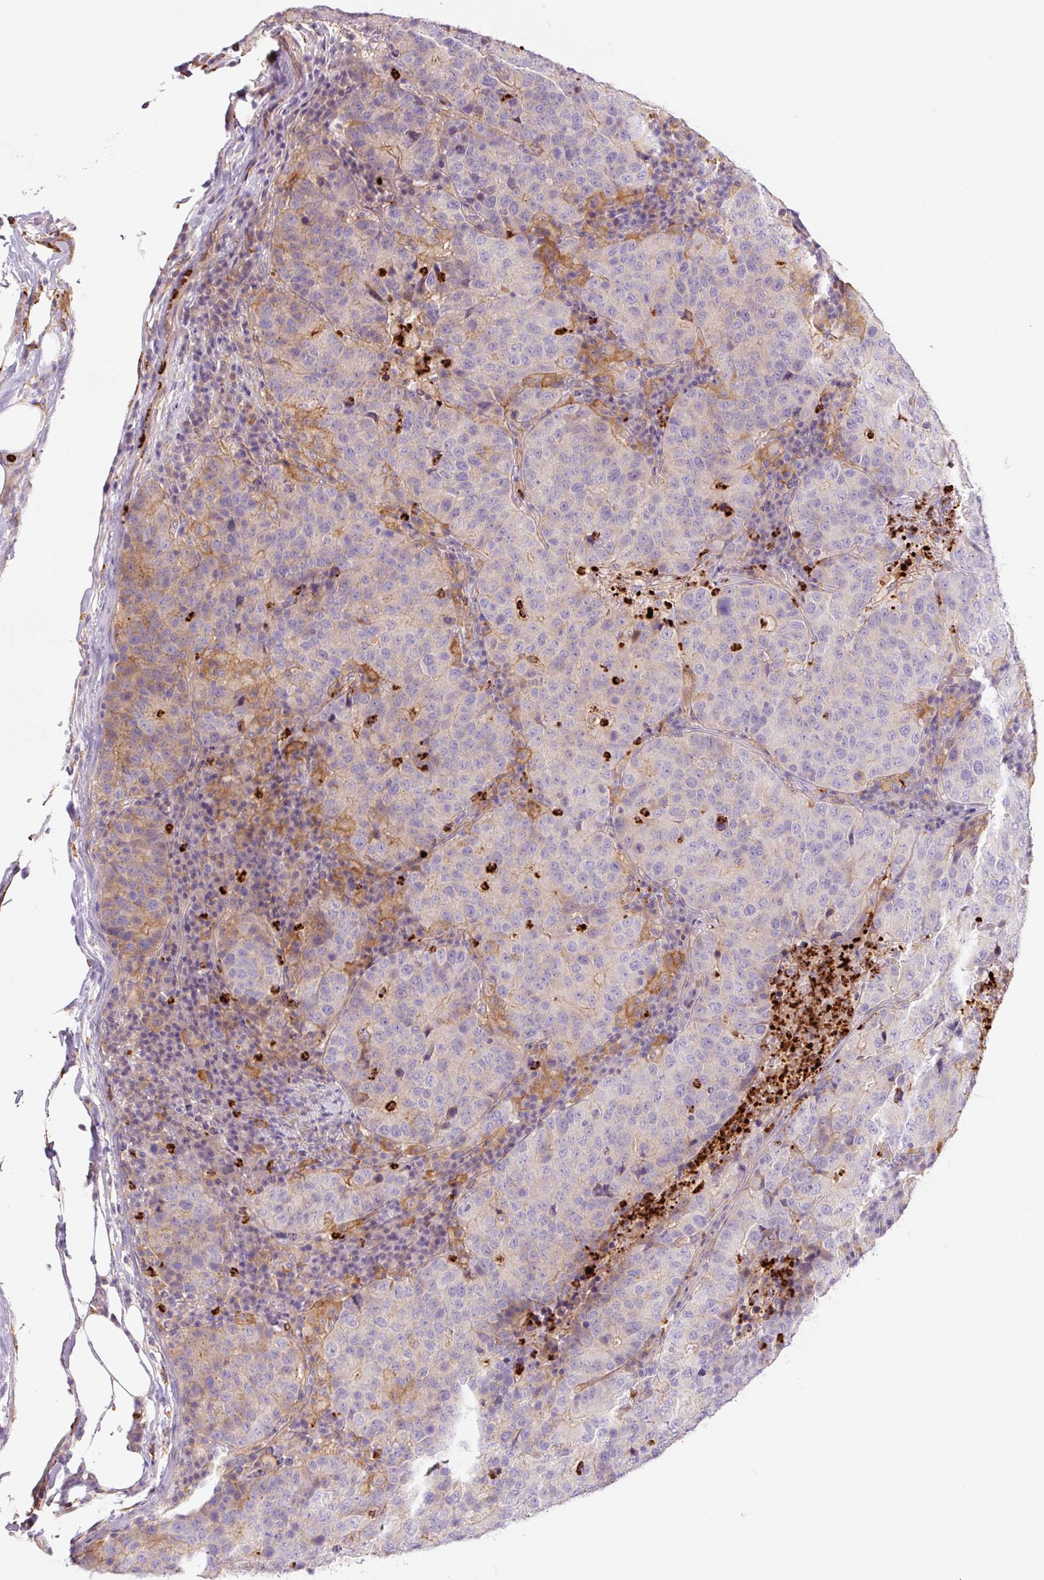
{"staining": {"intensity": "negative", "quantity": "none", "location": "none"}, "tissue": "stomach cancer", "cell_type": "Tumor cells", "image_type": "cancer", "snomed": [{"axis": "morphology", "description": "Adenocarcinoma, NOS"}, {"axis": "topography", "description": "Stomach"}], "caption": "The image demonstrates no staining of tumor cells in stomach adenocarcinoma.", "gene": "SH2D6", "patient": {"sex": "male", "age": 71}}